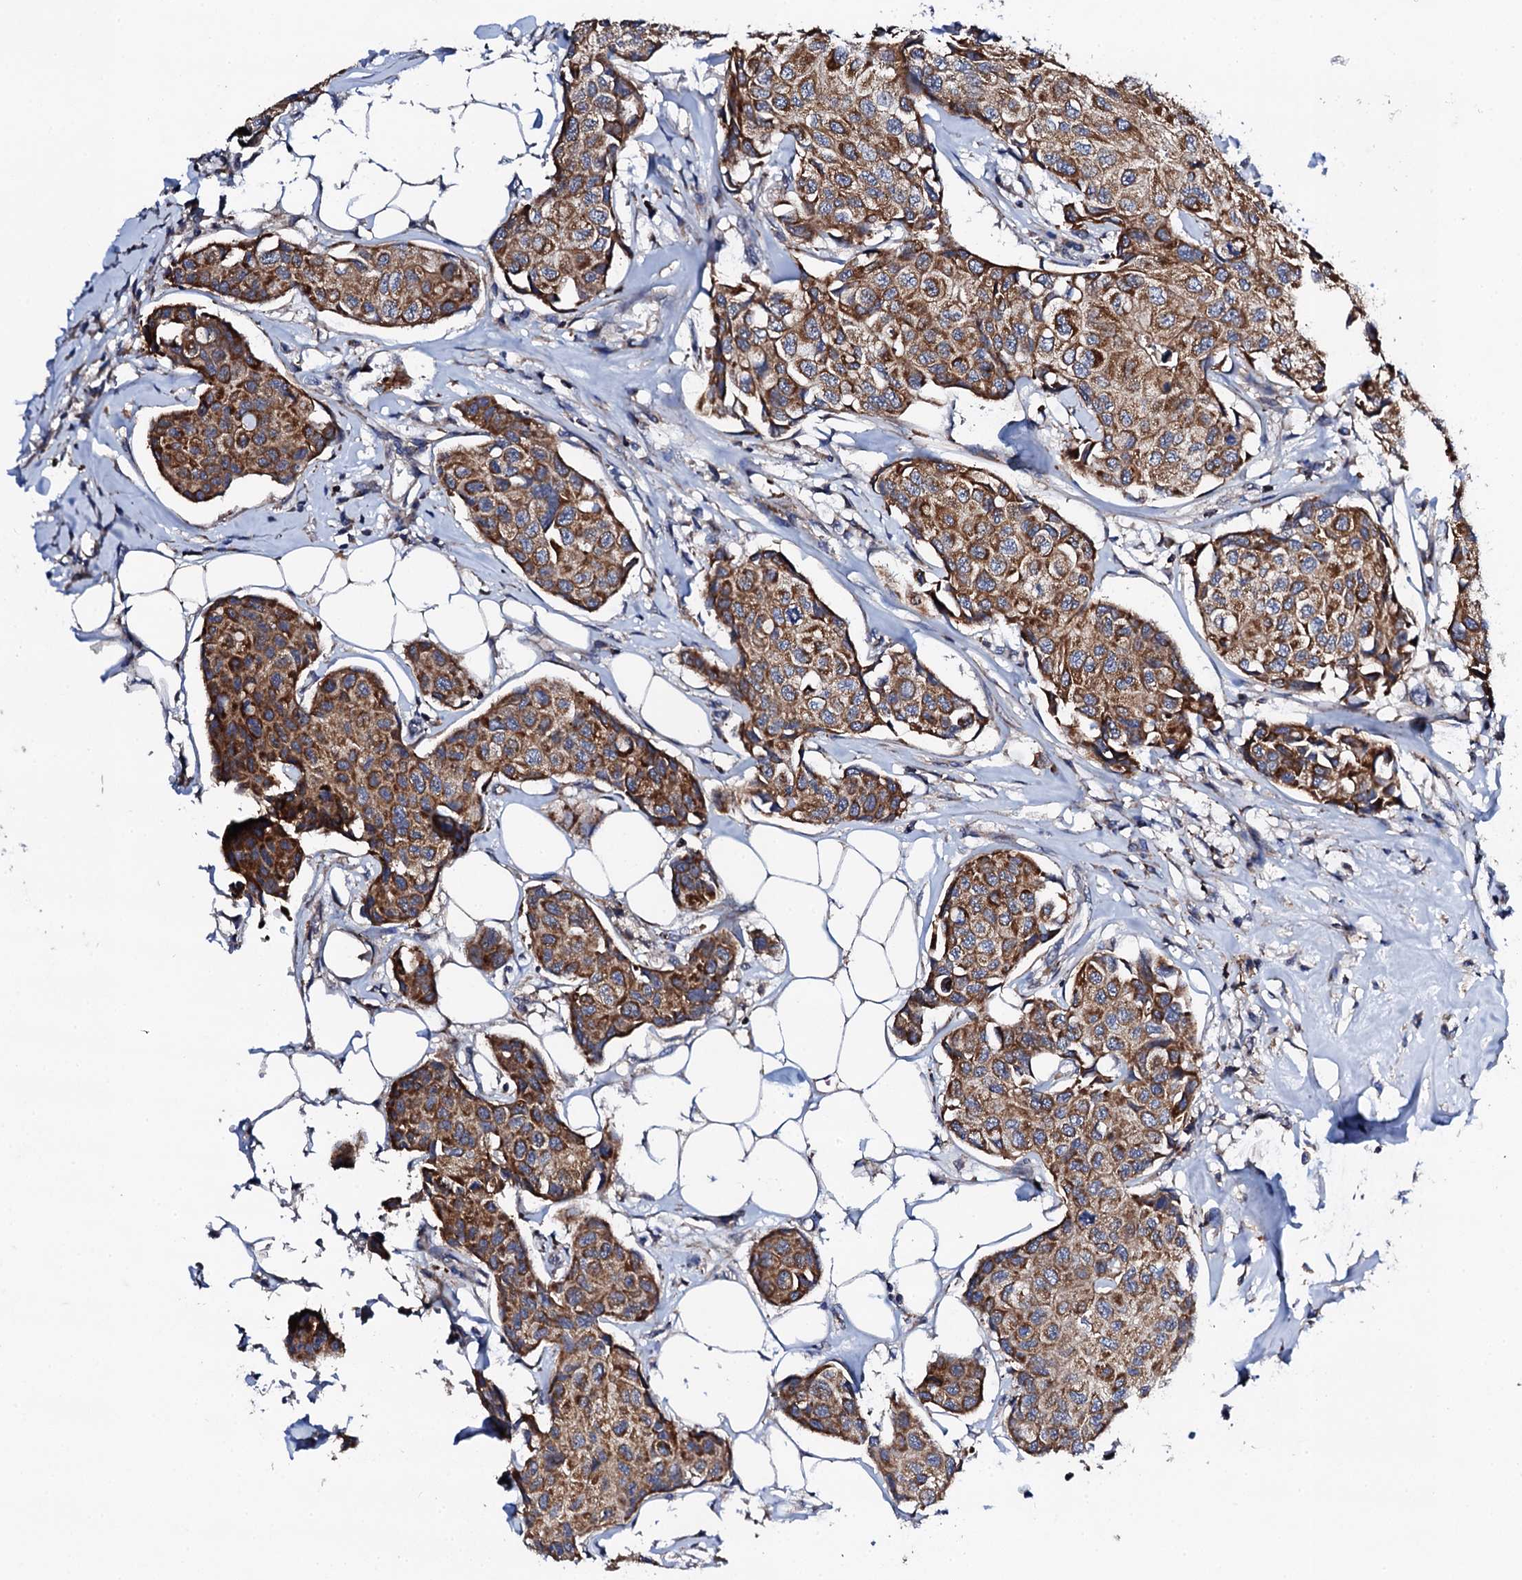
{"staining": {"intensity": "moderate", "quantity": ">75%", "location": "cytoplasmic/membranous"}, "tissue": "breast cancer", "cell_type": "Tumor cells", "image_type": "cancer", "snomed": [{"axis": "morphology", "description": "Duct carcinoma"}, {"axis": "topography", "description": "Breast"}], "caption": "Moderate cytoplasmic/membranous positivity is identified in approximately >75% of tumor cells in breast cancer (intraductal carcinoma).", "gene": "COG4", "patient": {"sex": "female", "age": 80}}